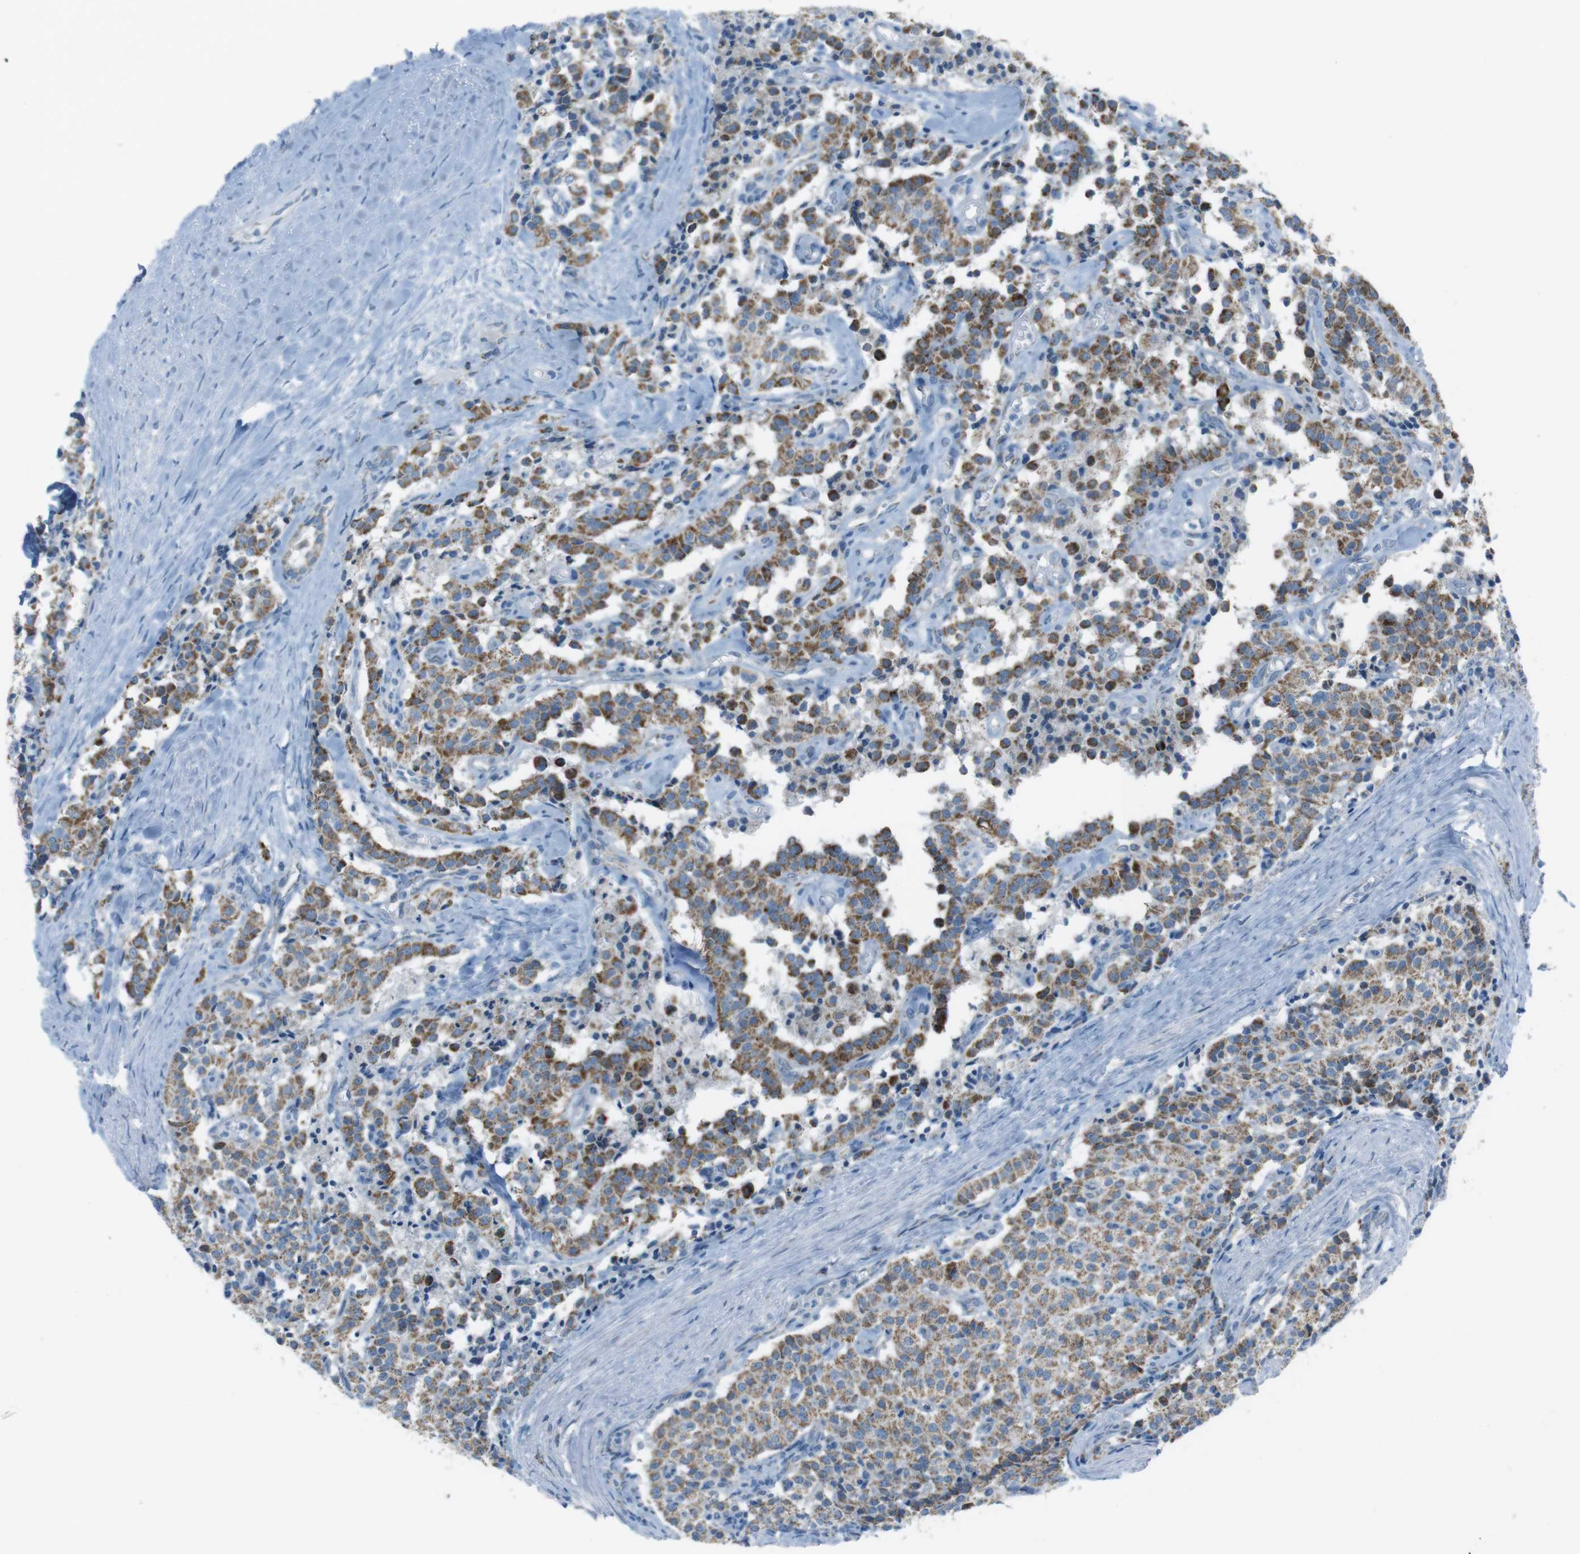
{"staining": {"intensity": "moderate", "quantity": ">75%", "location": "cytoplasmic/membranous"}, "tissue": "carcinoid", "cell_type": "Tumor cells", "image_type": "cancer", "snomed": [{"axis": "morphology", "description": "Carcinoid, malignant, NOS"}, {"axis": "topography", "description": "Lung"}], "caption": "Carcinoid stained with DAB (3,3'-diaminobenzidine) IHC shows medium levels of moderate cytoplasmic/membranous positivity in about >75% of tumor cells.", "gene": "DNAJA3", "patient": {"sex": "male", "age": 30}}